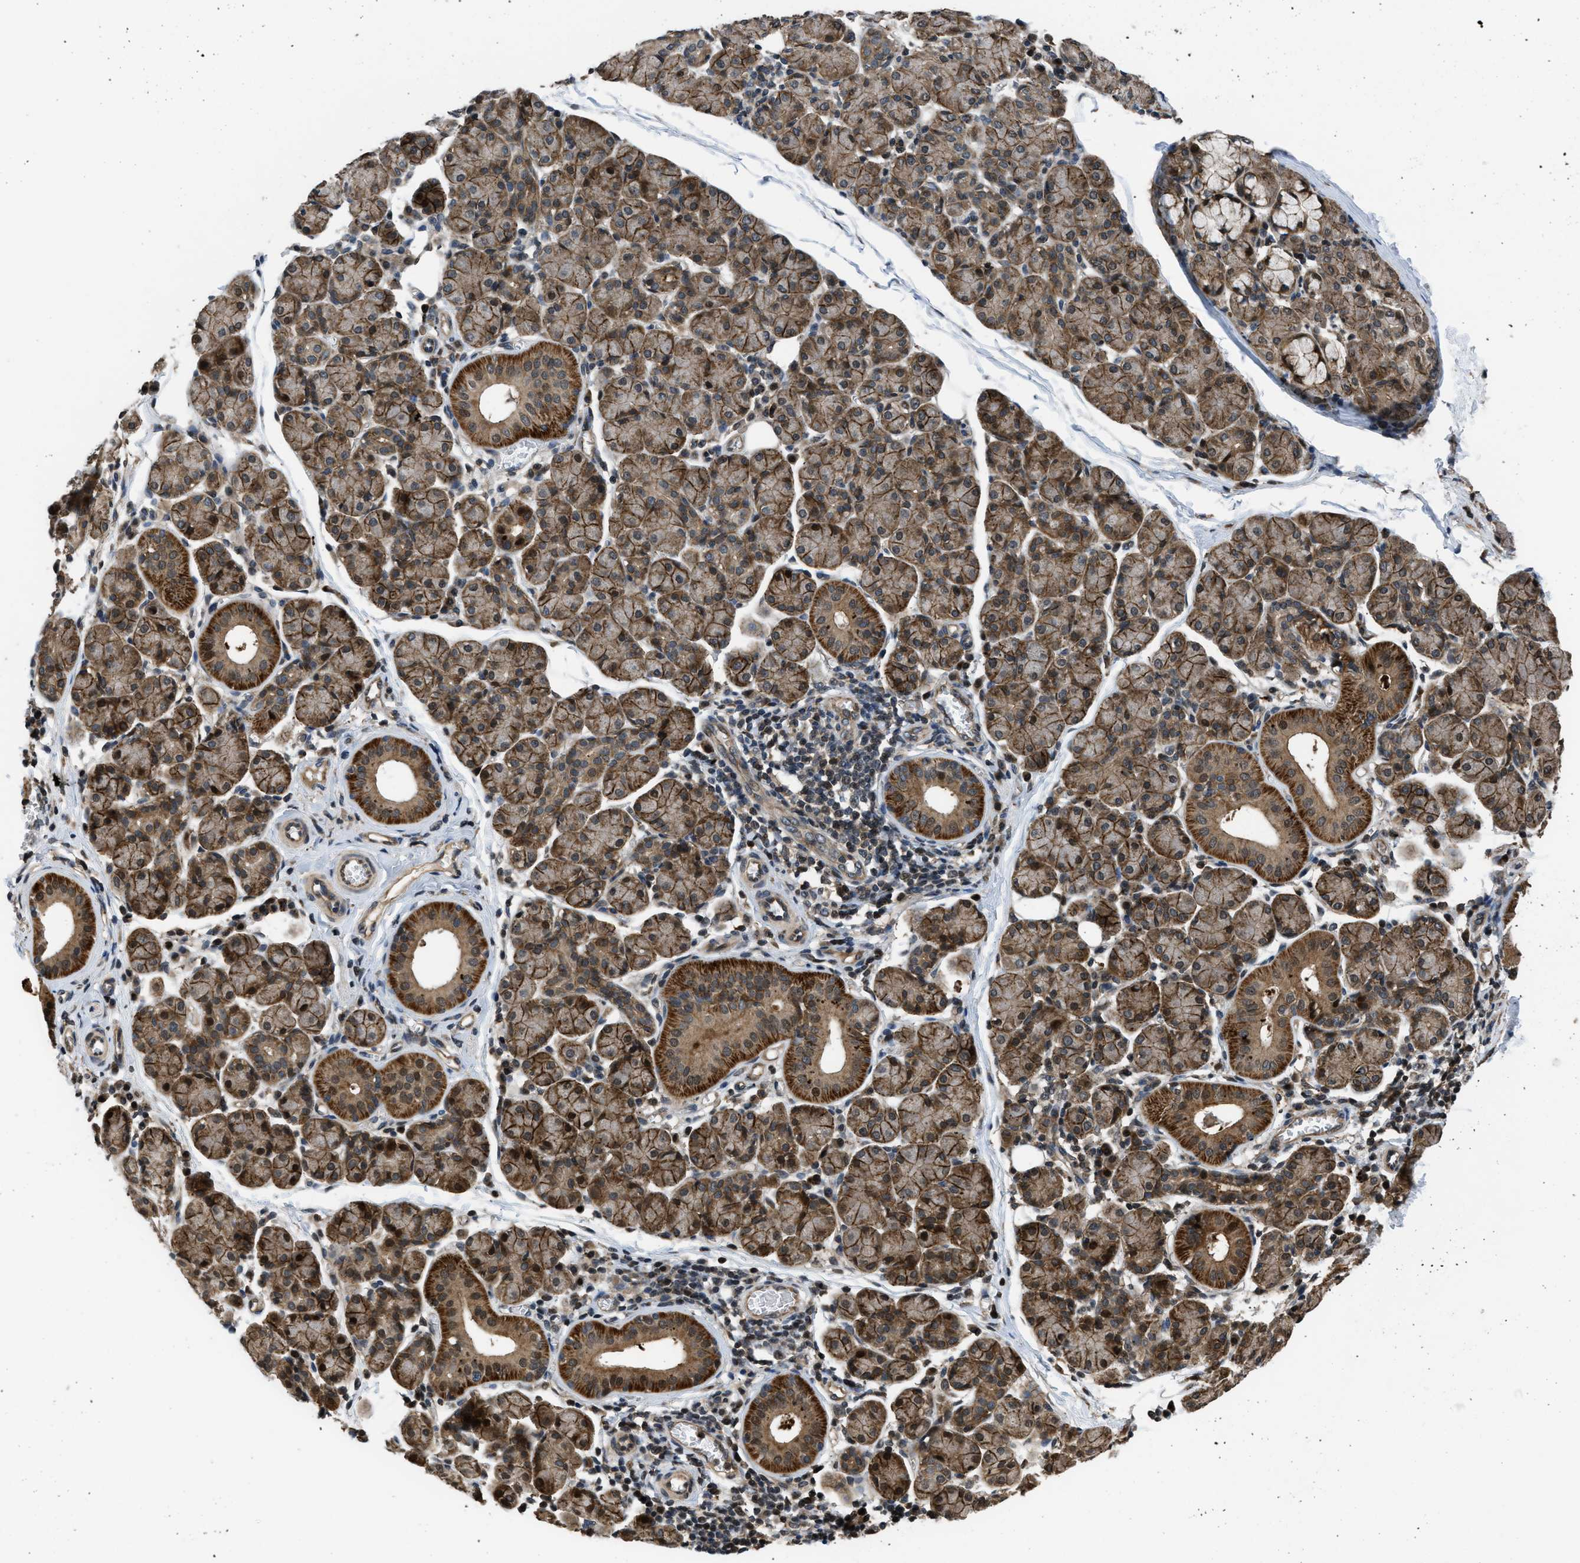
{"staining": {"intensity": "moderate", "quantity": ">75%", "location": "cytoplasmic/membranous"}, "tissue": "salivary gland", "cell_type": "Glandular cells", "image_type": "normal", "snomed": [{"axis": "morphology", "description": "Normal tissue, NOS"}, {"axis": "morphology", "description": "Inflammation, NOS"}, {"axis": "topography", "description": "Lymph node"}, {"axis": "topography", "description": "Salivary gland"}], "caption": "Salivary gland stained with IHC displays moderate cytoplasmic/membranous staining in approximately >75% of glandular cells.", "gene": "CTBS", "patient": {"sex": "male", "age": 3}}